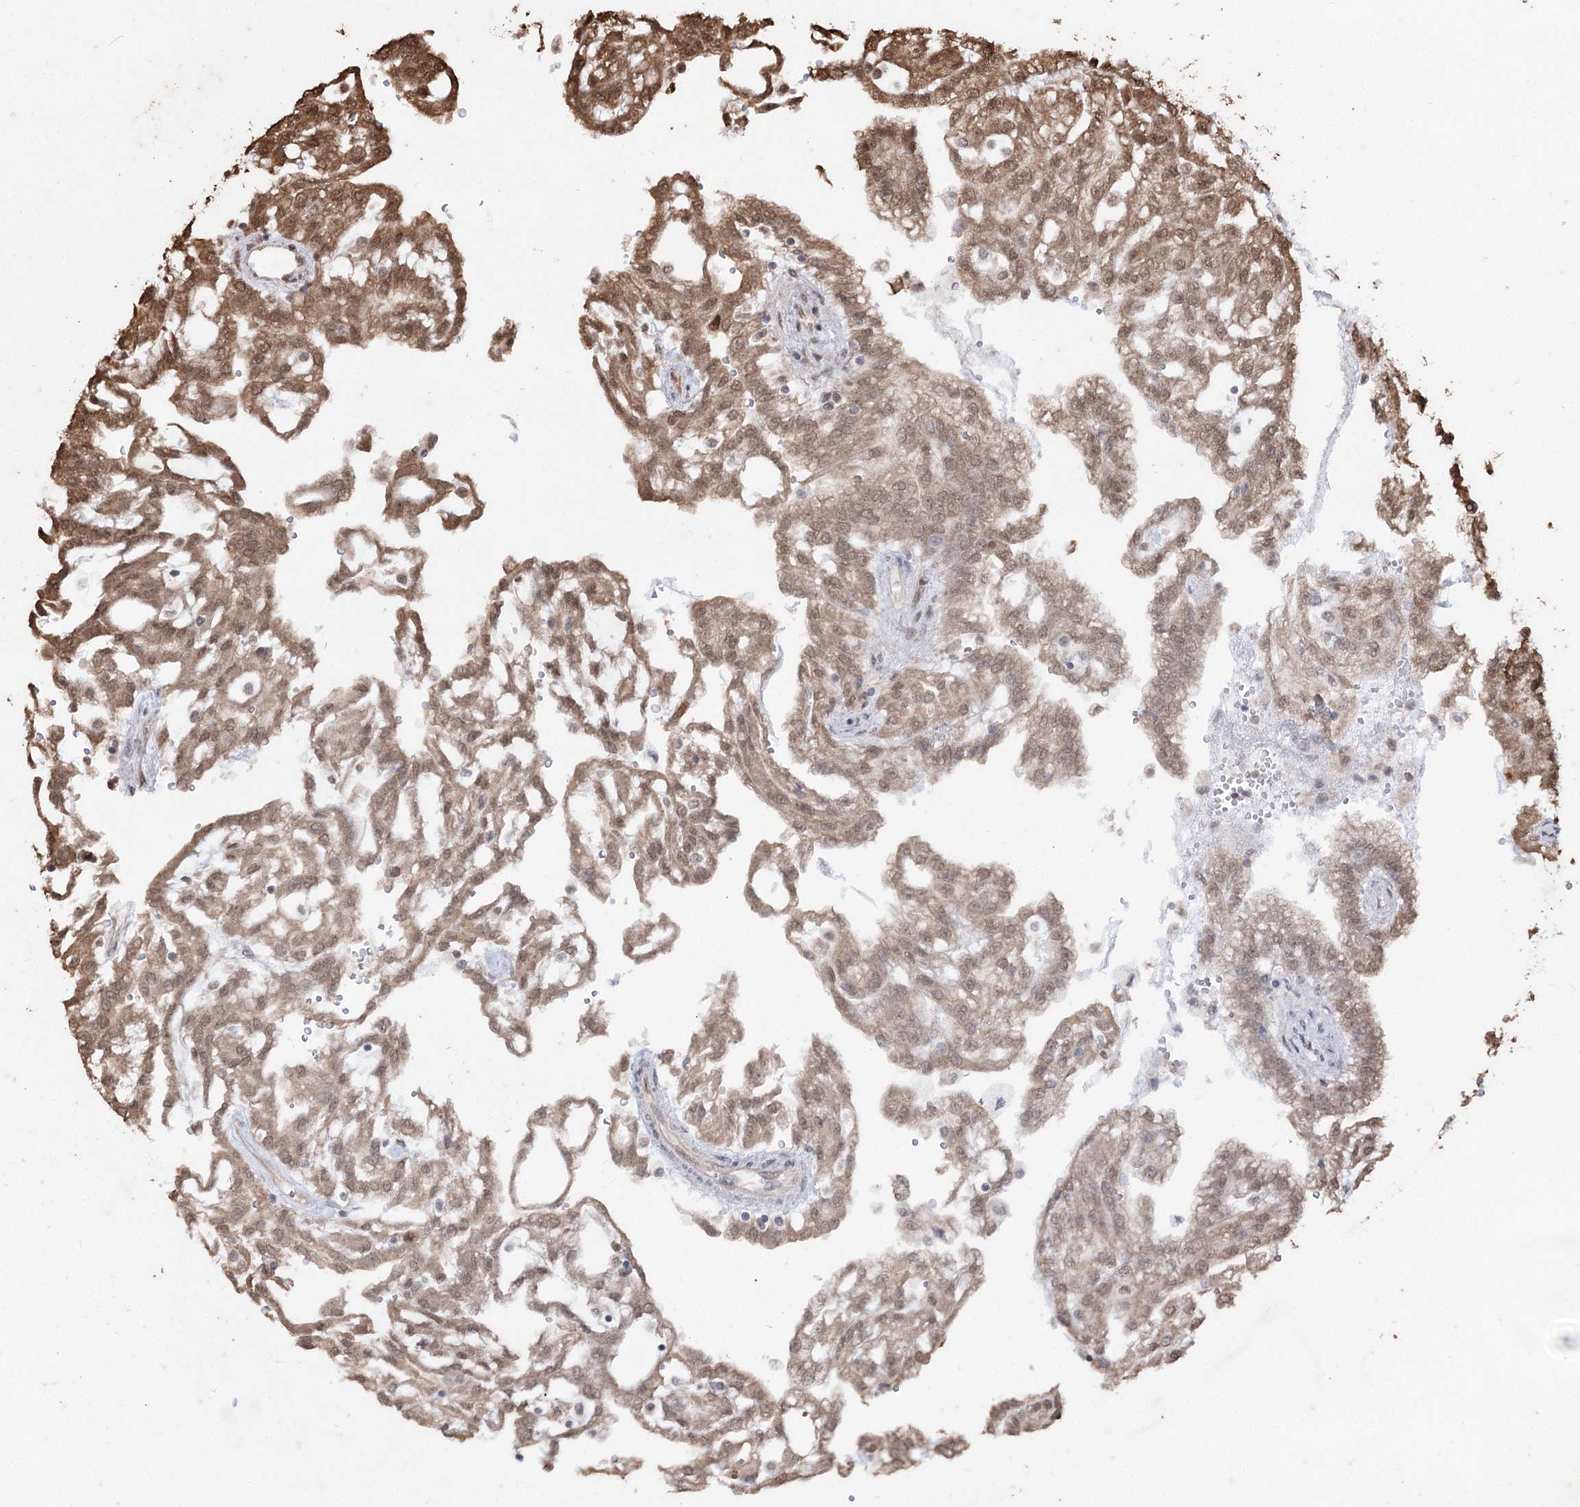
{"staining": {"intensity": "moderate", "quantity": "25%-75%", "location": "cytoplasmic/membranous,nuclear"}, "tissue": "renal cancer", "cell_type": "Tumor cells", "image_type": "cancer", "snomed": [{"axis": "morphology", "description": "Adenocarcinoma, NOS"}, {"axis": "topography", "description": "Kidney"}], "caption": "Approximately 25%-75% of tumor cells in human adenocarcinoma (renal) demonstrate moderate cytoplasmic/membranous and nuclear protein staining as visualized by brown immunohistochemical staining.", "gene": "PRC1", "patient": {"sex": "male", "age": 63}}